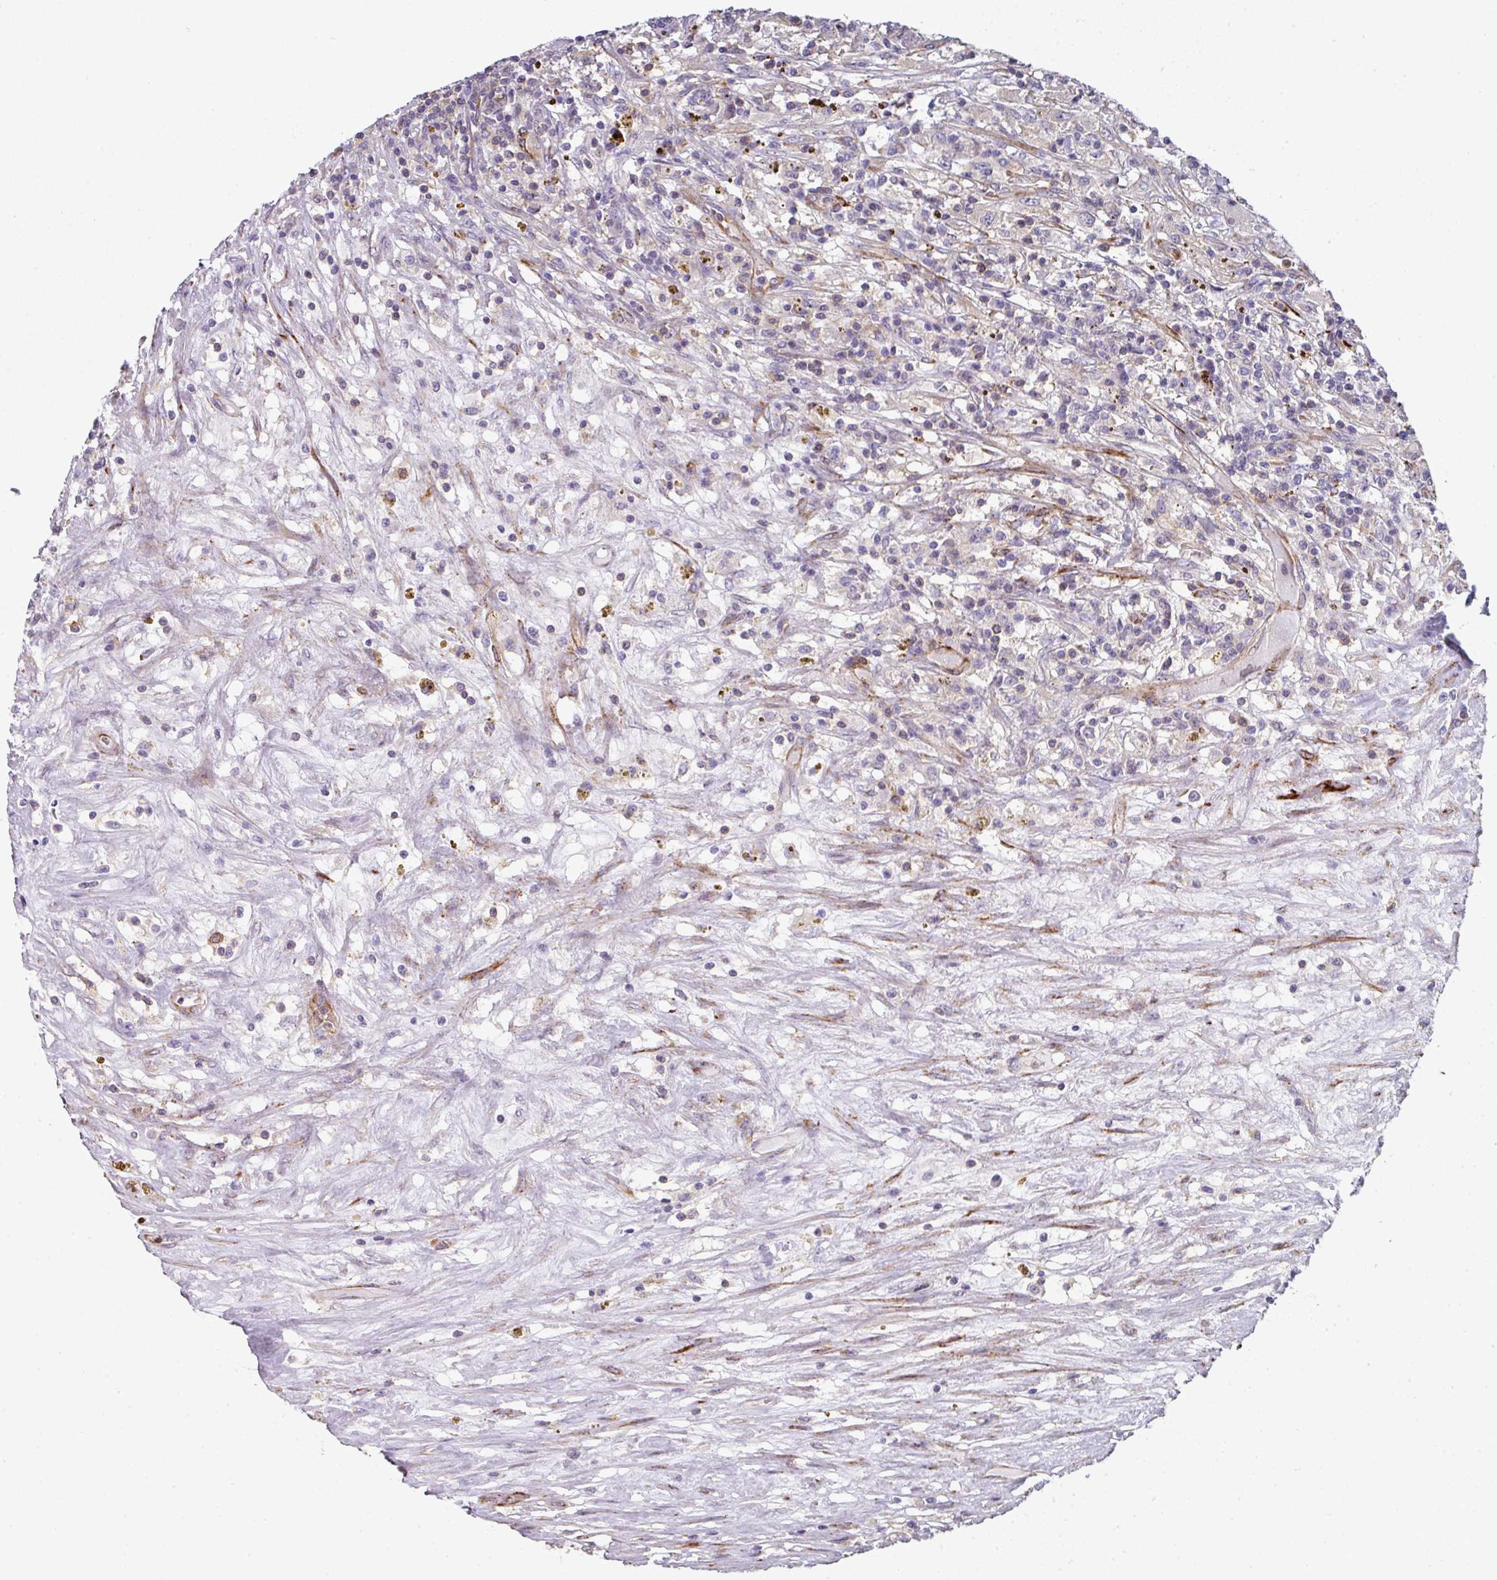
{"staining": {"intensity": "weak", "quantity": "<25%", "location": "cytoplasmic/membranous"}, "tissue": "renal cancer", "cell_type": "Tumor cells", "image_type": "cancer", "snomed": [{"axis": "morphology", "description": "Adenocarcinoma, NOS"}, {"axis": "topography", "description": "Kidney"}], "caption": "Image shows no protein expression in tumor cells of renal adenocarcinoma tissue.", "gene": "BEND5", "patient": {"sex": "female", "age": 67}}